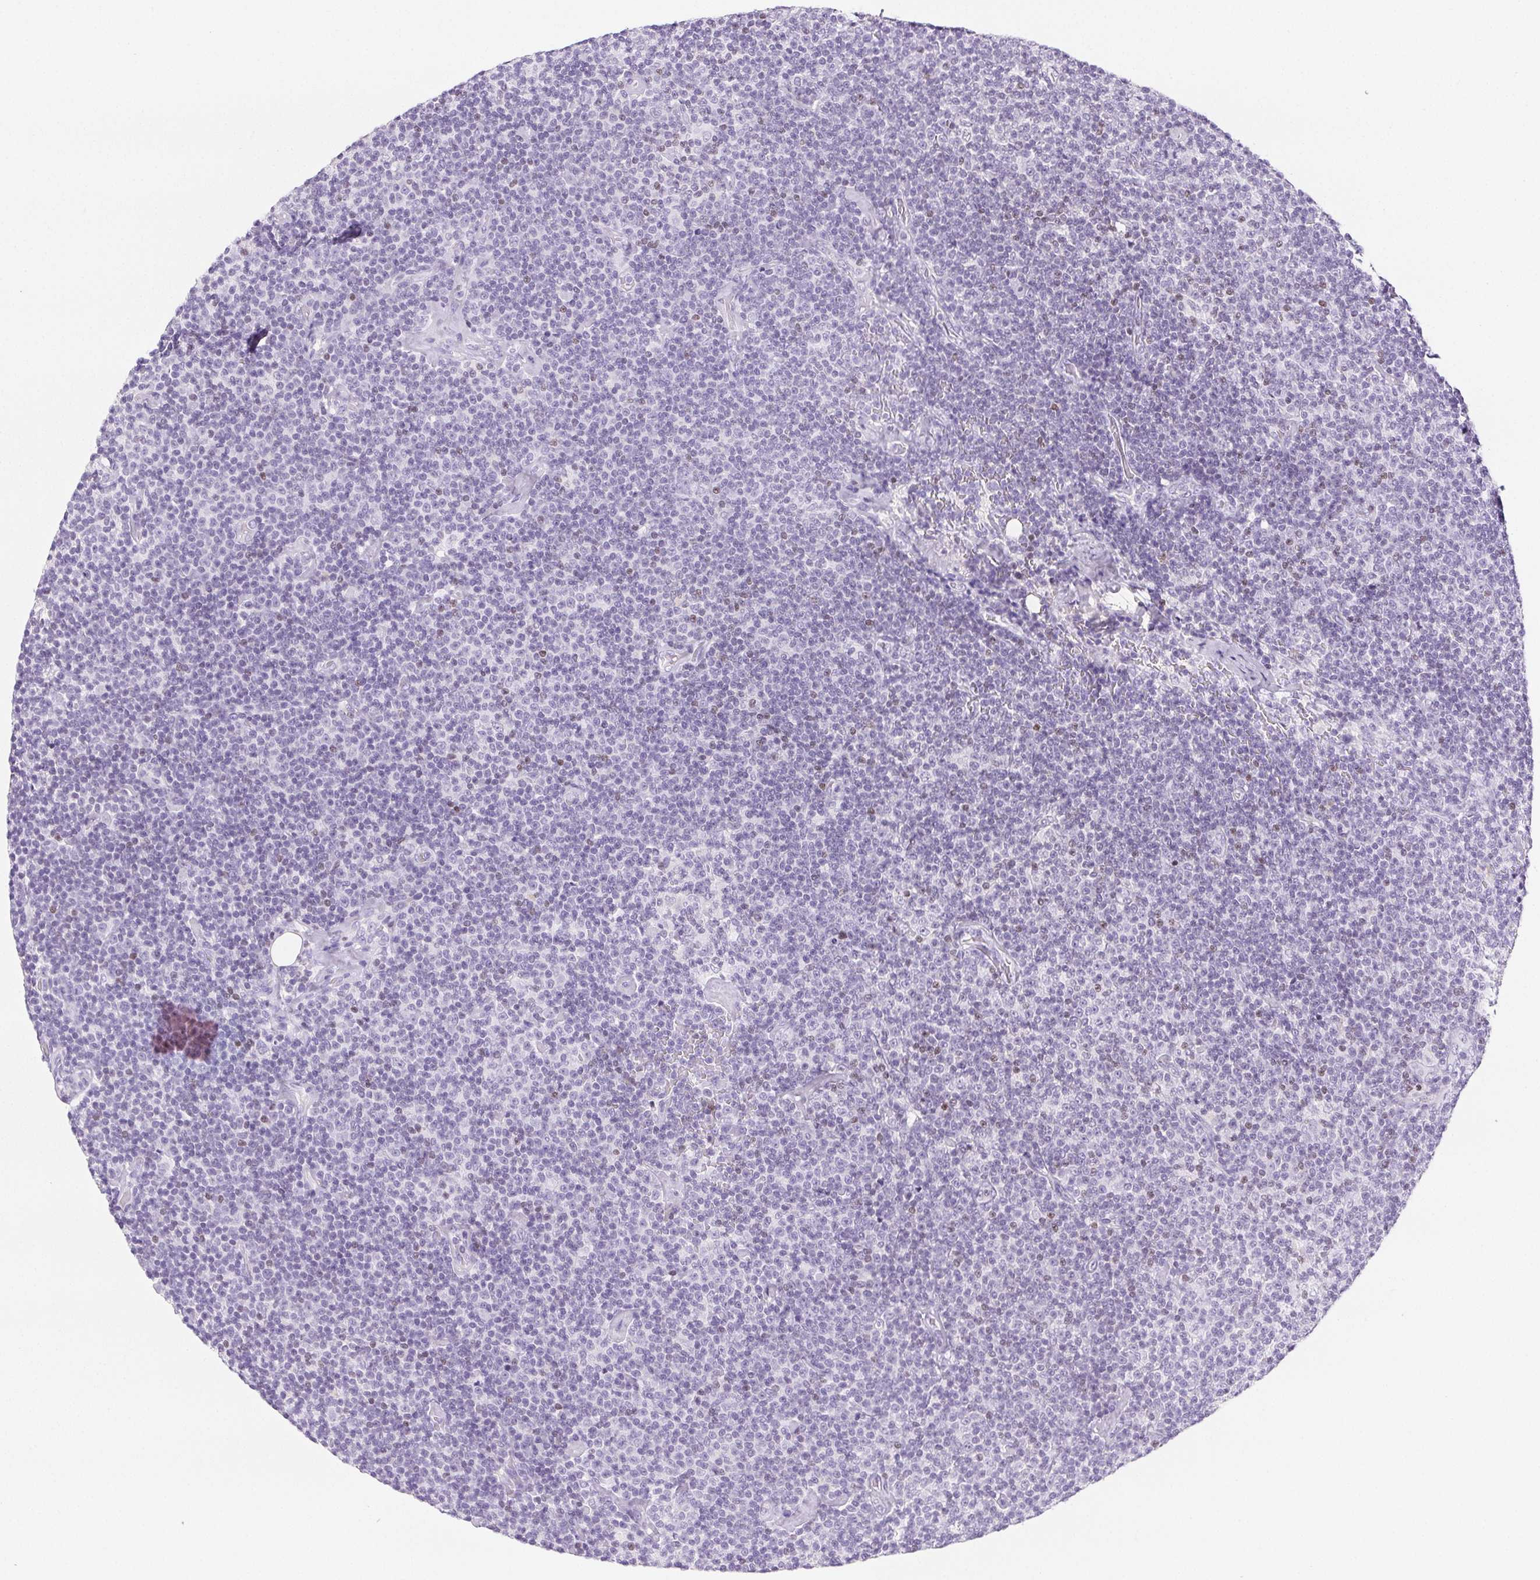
{"staining": {"intensity": "negative", "quantity": "none", "location": "none"}, "tissue": "lymphoma", "cell_type": "Tumor cells", "image_type": "cancer", "snomed": [{"axis": "morphology", "description": "Malignant lymphoma, non-Hodgkin's type, Low grade"}, {"axis": "topography", "description": "Lymph node"}], "caption": "Immunohistochemistry histopathology image of human malignant lymphoma, non-Hodgkin's type (low-grade) stained for a protein (brown), which exhibits no expression in tumor cells. (Stains: DAB immunohistochemistry with hematoxylin counter stain, Microscopy: brightfield microscopy at high magnification).", "gene": "BEND2", "patient": {"sex": "male", "age": 81}}